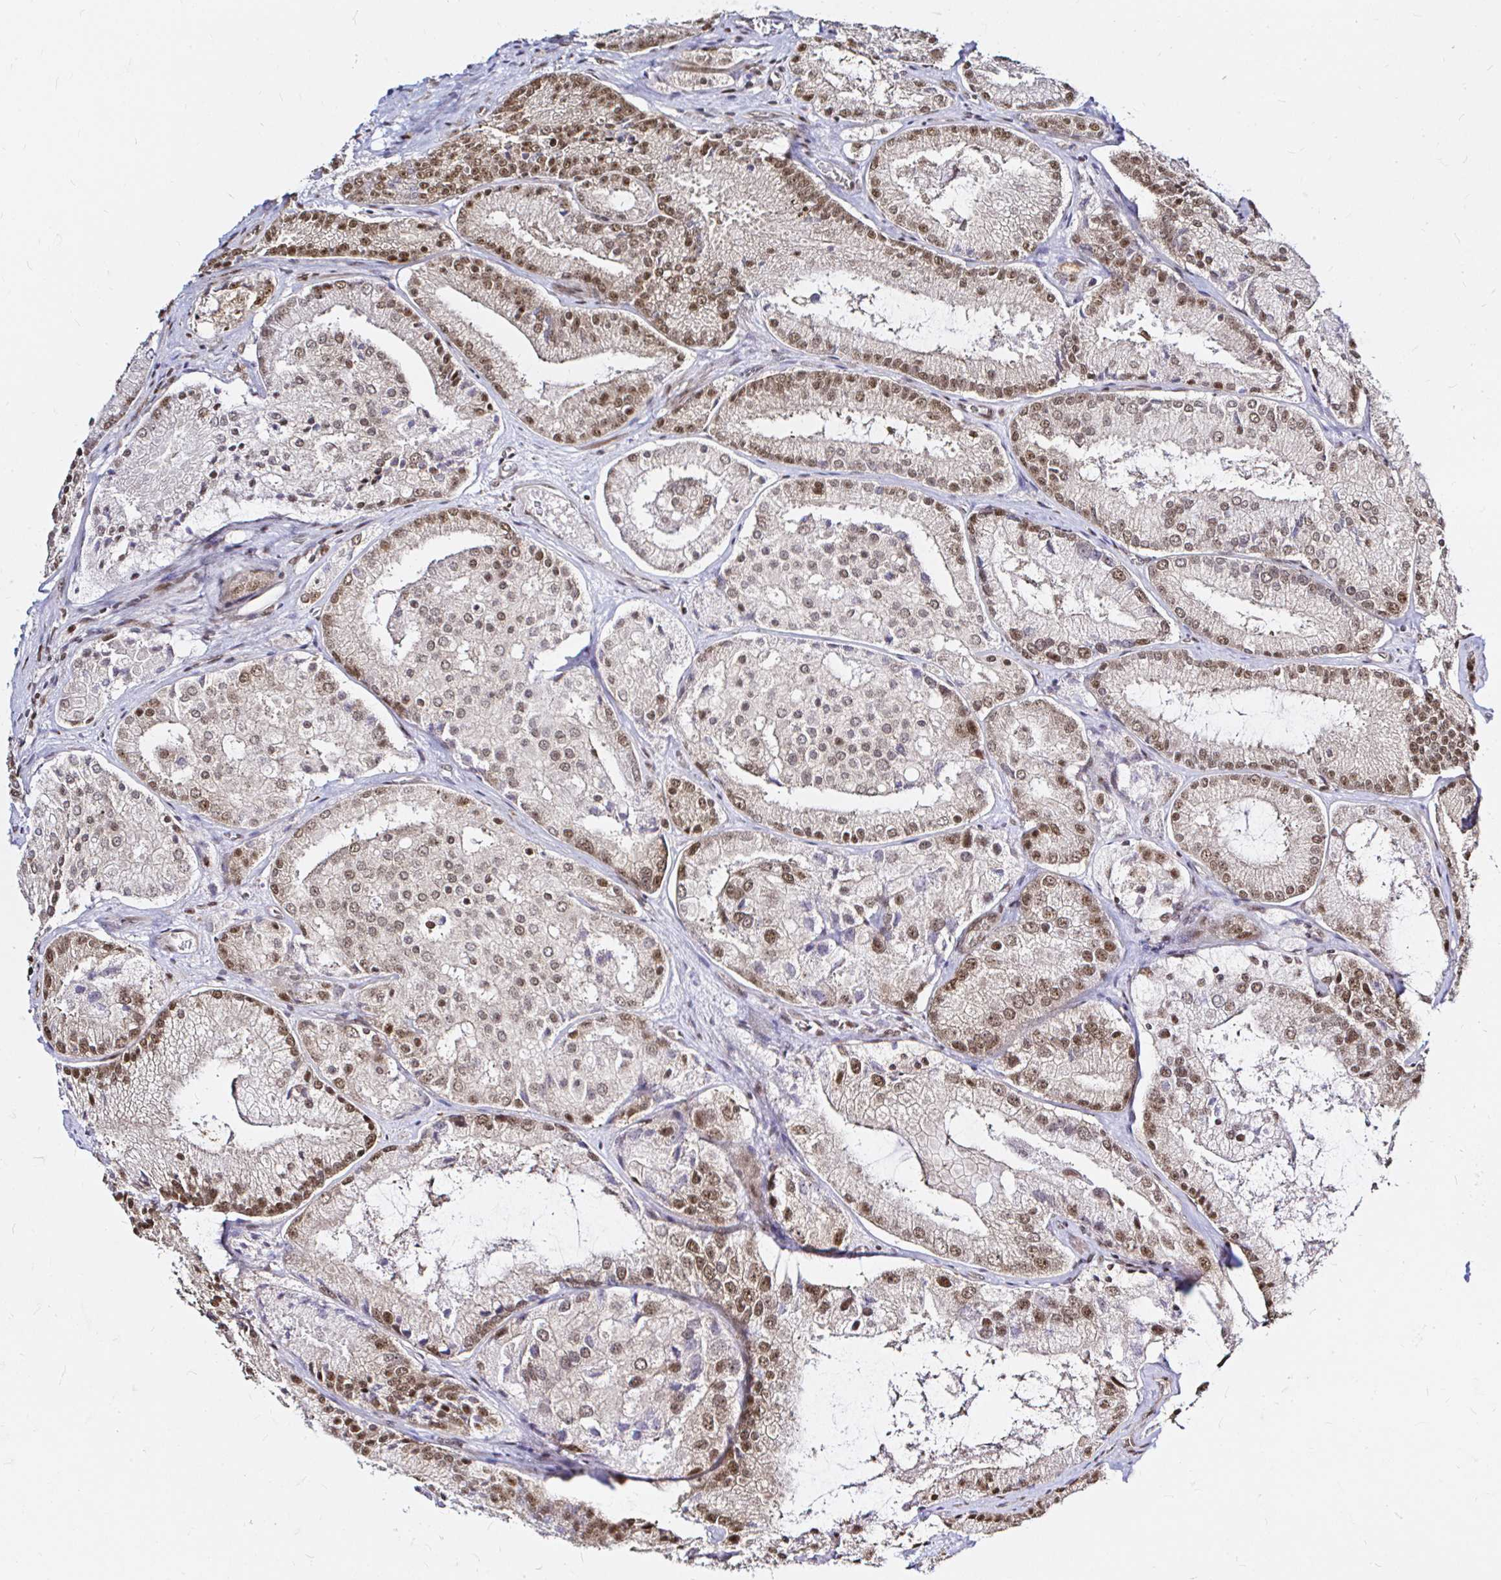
{"staining": {"intensity": "moderate", "quantity": "25%-75%", "location": "nuclear"}, "tissue": "prostate cancer", "cell_type": "Tumor cells", "image_type": "cancer", "snomed": [{"axis": "morphology", "description": "Adenocarcinoma, High grade"}, {"axis": "topography", "description": "Prostate"}], "caption": "High-power microscopy captured an immunohistochemistry (IHC) image of prostate high-grade adenocarcinoma, revealing moderate nuclear expression in about 25%-75% of tumor cells. (DAB = brown stain, brightfield microscopy at high magnification).", "gene": "SNRPC", "patient": {"sex": "male", "age": 73}}